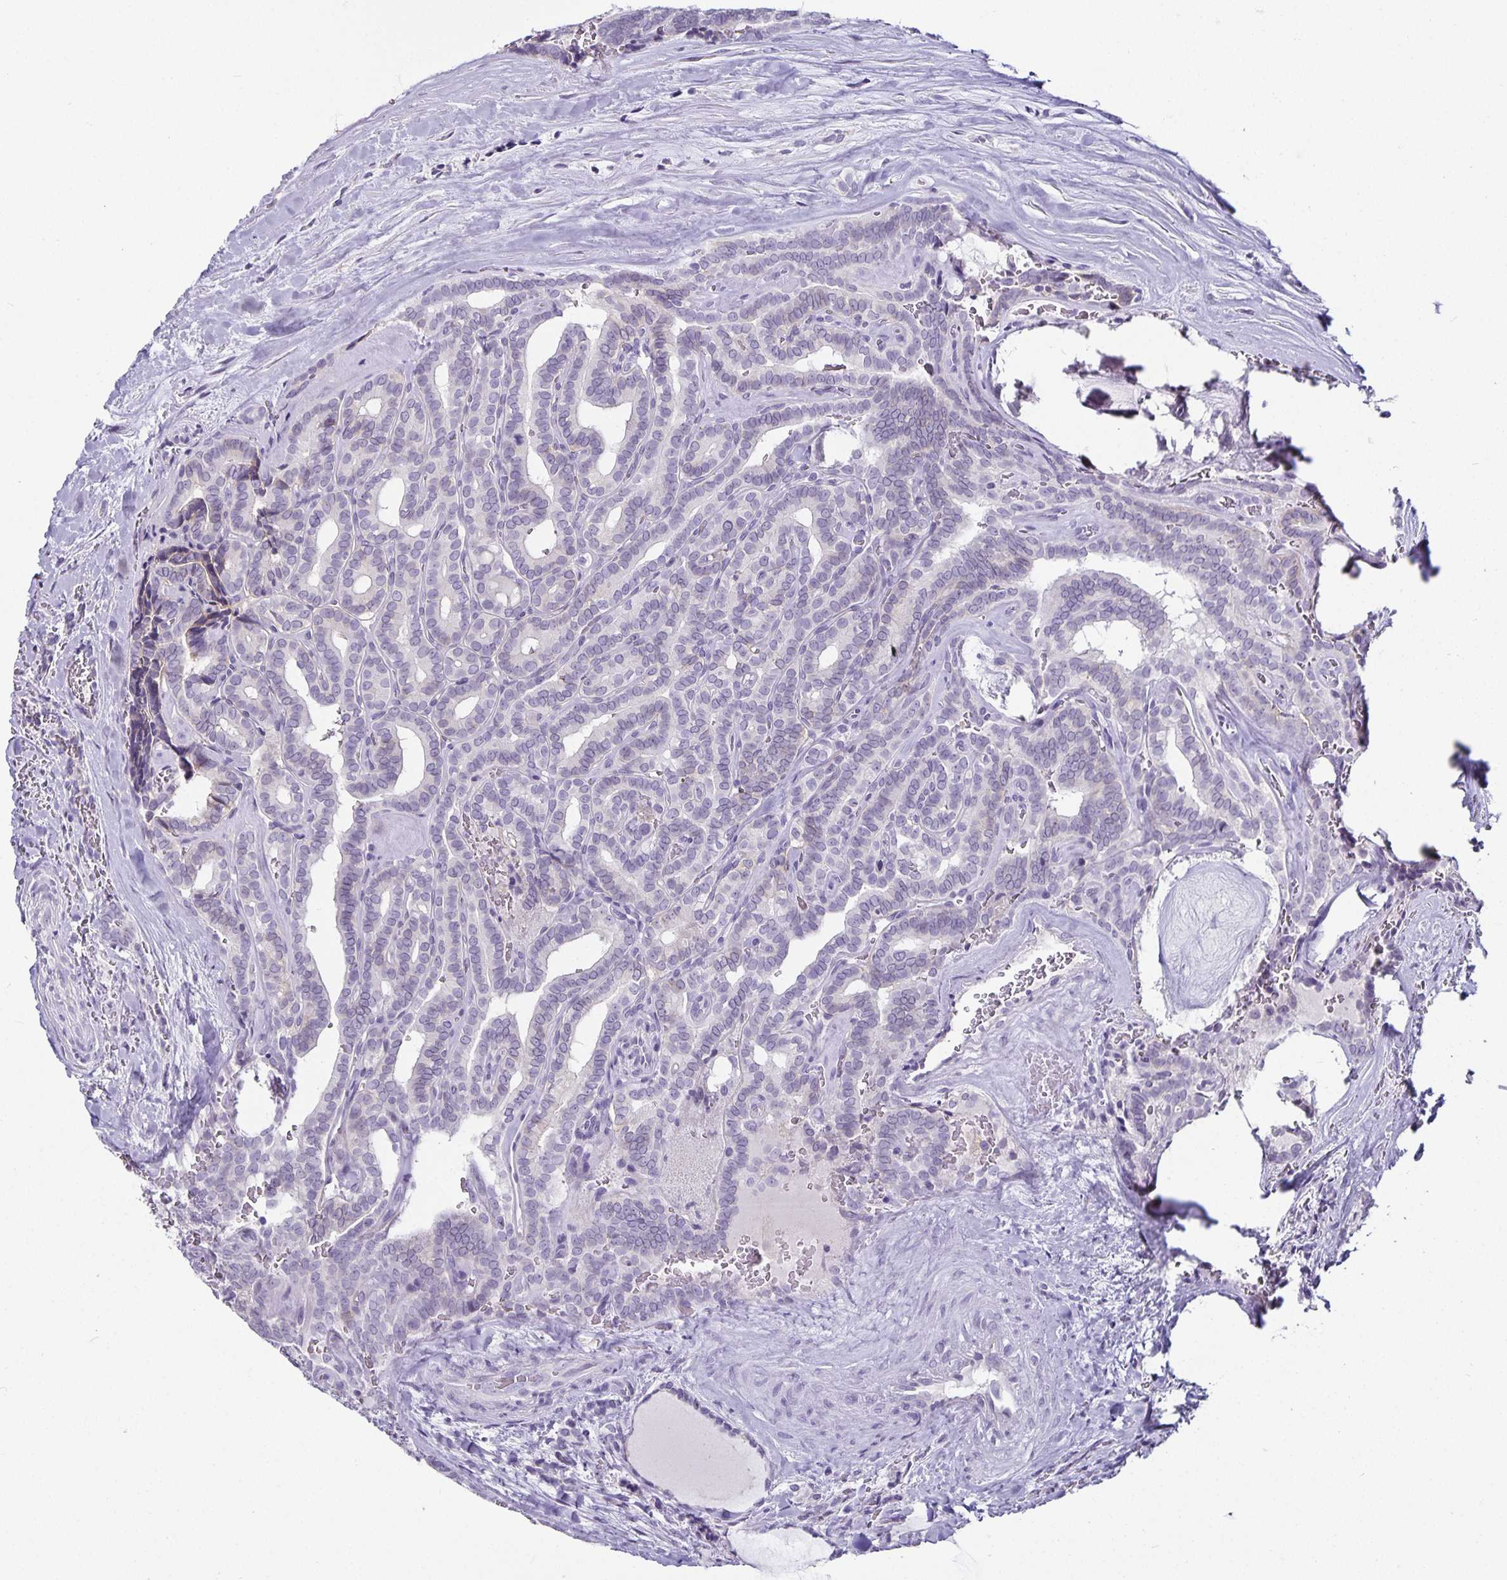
{"staining": {"intensity": "negative", "quantity": "none", "location": "none"}, "tissue": "thyroid cancer", "cell_type": "Tumor cells", "image_type": "cancer", "snomed": [{"axis": "morphology", "description": "Papillary adenocarcinoma, NOS"}, {"axis": "topography", "description": "Thyroid gland"}], "caption": "IHC image of neoplastic tissue: thyroid papillary adenocarcinoma stained with DAB exhibits no significant protein expression in tumor cells.", "gene": "CA12", "patient": {"sex": "female", "age": 21}}